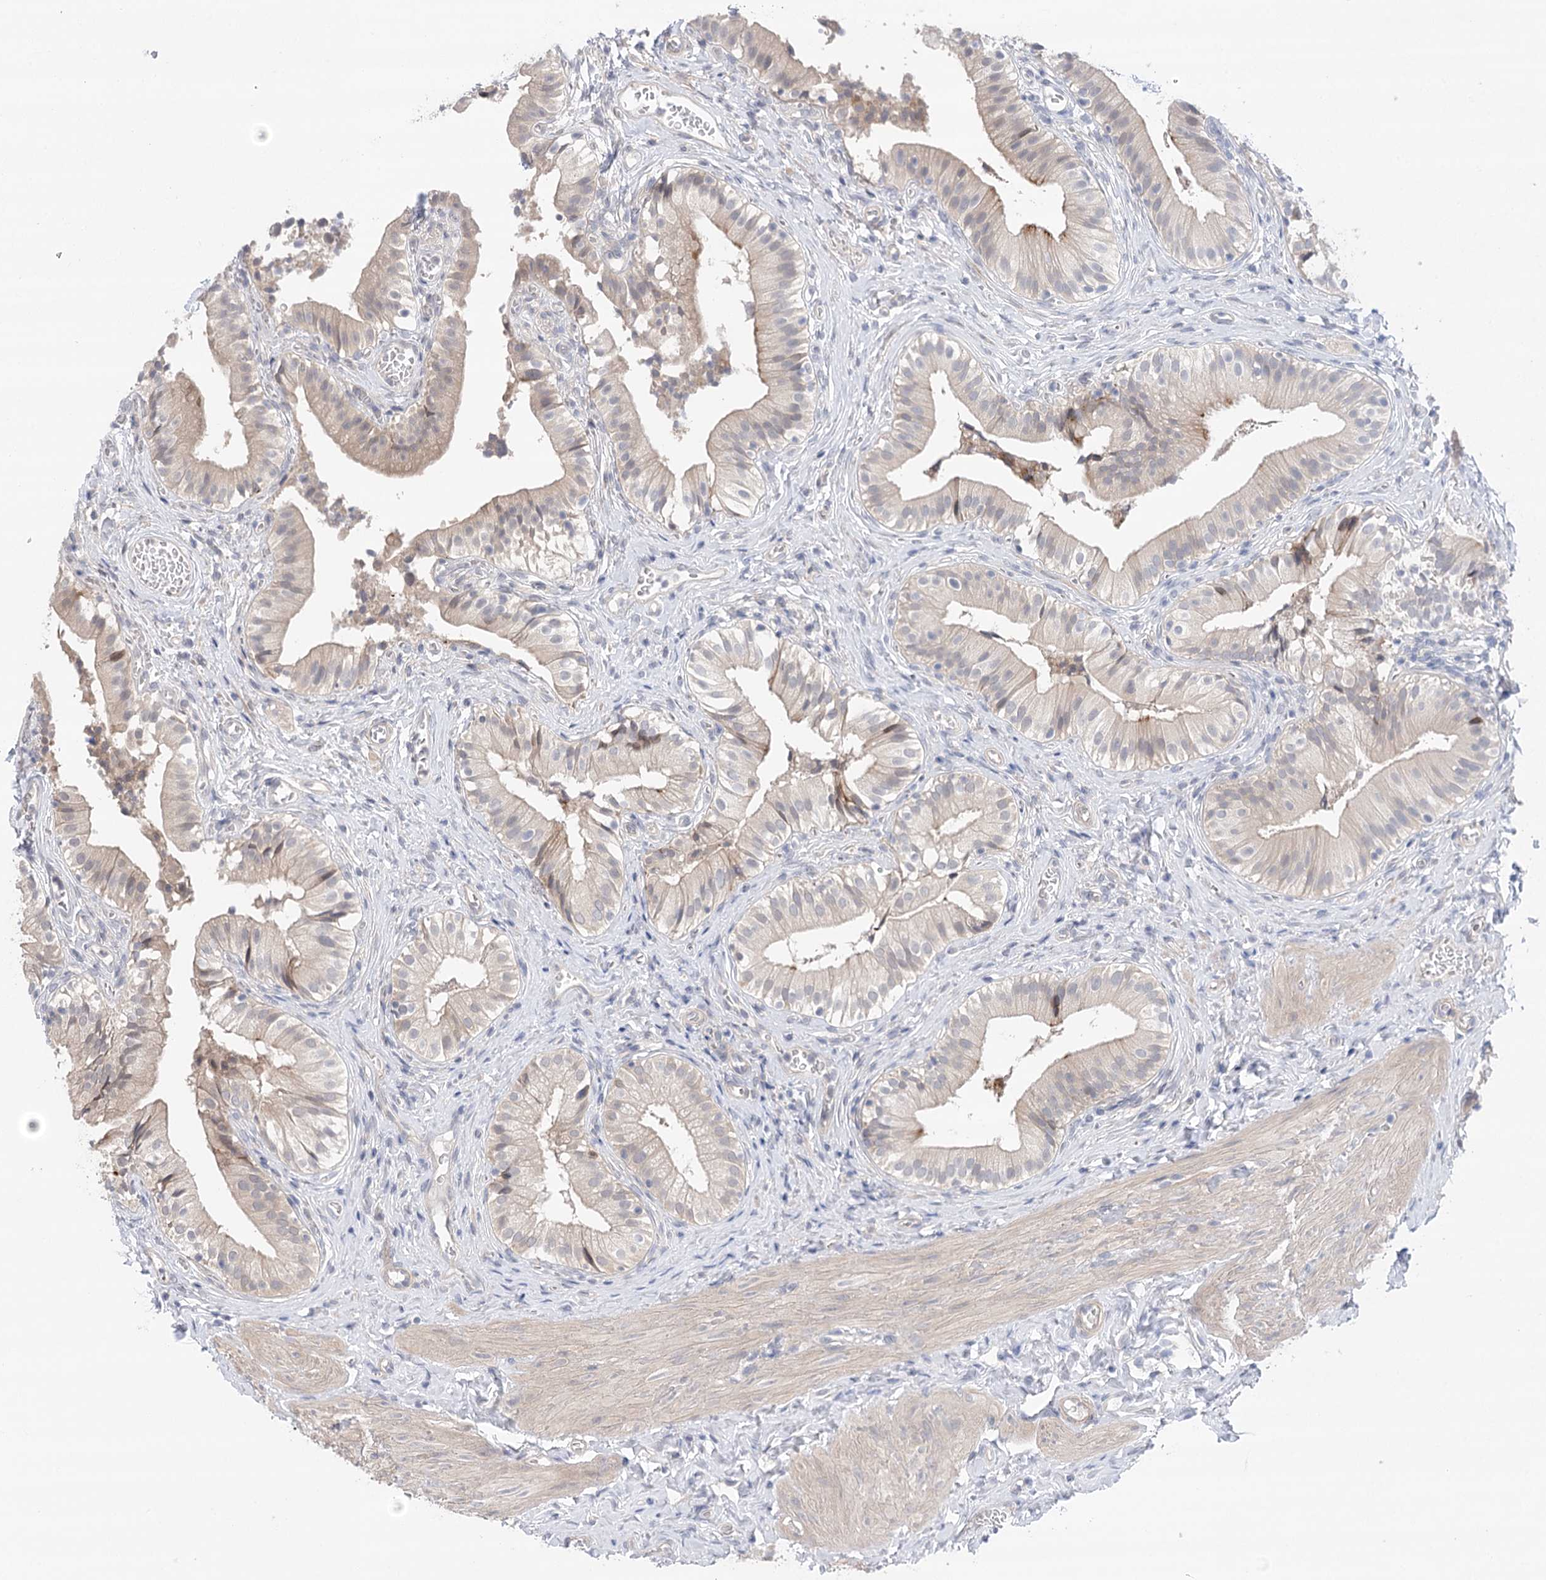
{"staining": {"intensity": "weak", "quantity": "25%-75%", "location": "cytoplasmic/membranous"}, "tissue": "gallbladder", "cell_type": "Glandular cells", "image_type": "normal", "snomed": [{"axis": "morphology", "description": "Normal tissue, NOS"}, {"axis": "topography", "description": "Gallbladder"}], "caption": "Gallbladder stained with DAB (3,3'-diaminobenzidine) IHC demonstrates low levels of weak cytoplasmic/membranous expression in about 25%-75% of glandular cells. (brown staining indicates protein expression, while blue staining denotes nuclei).", "gene": "LALBA", "patient": {"sex": "female", "age": 47}}